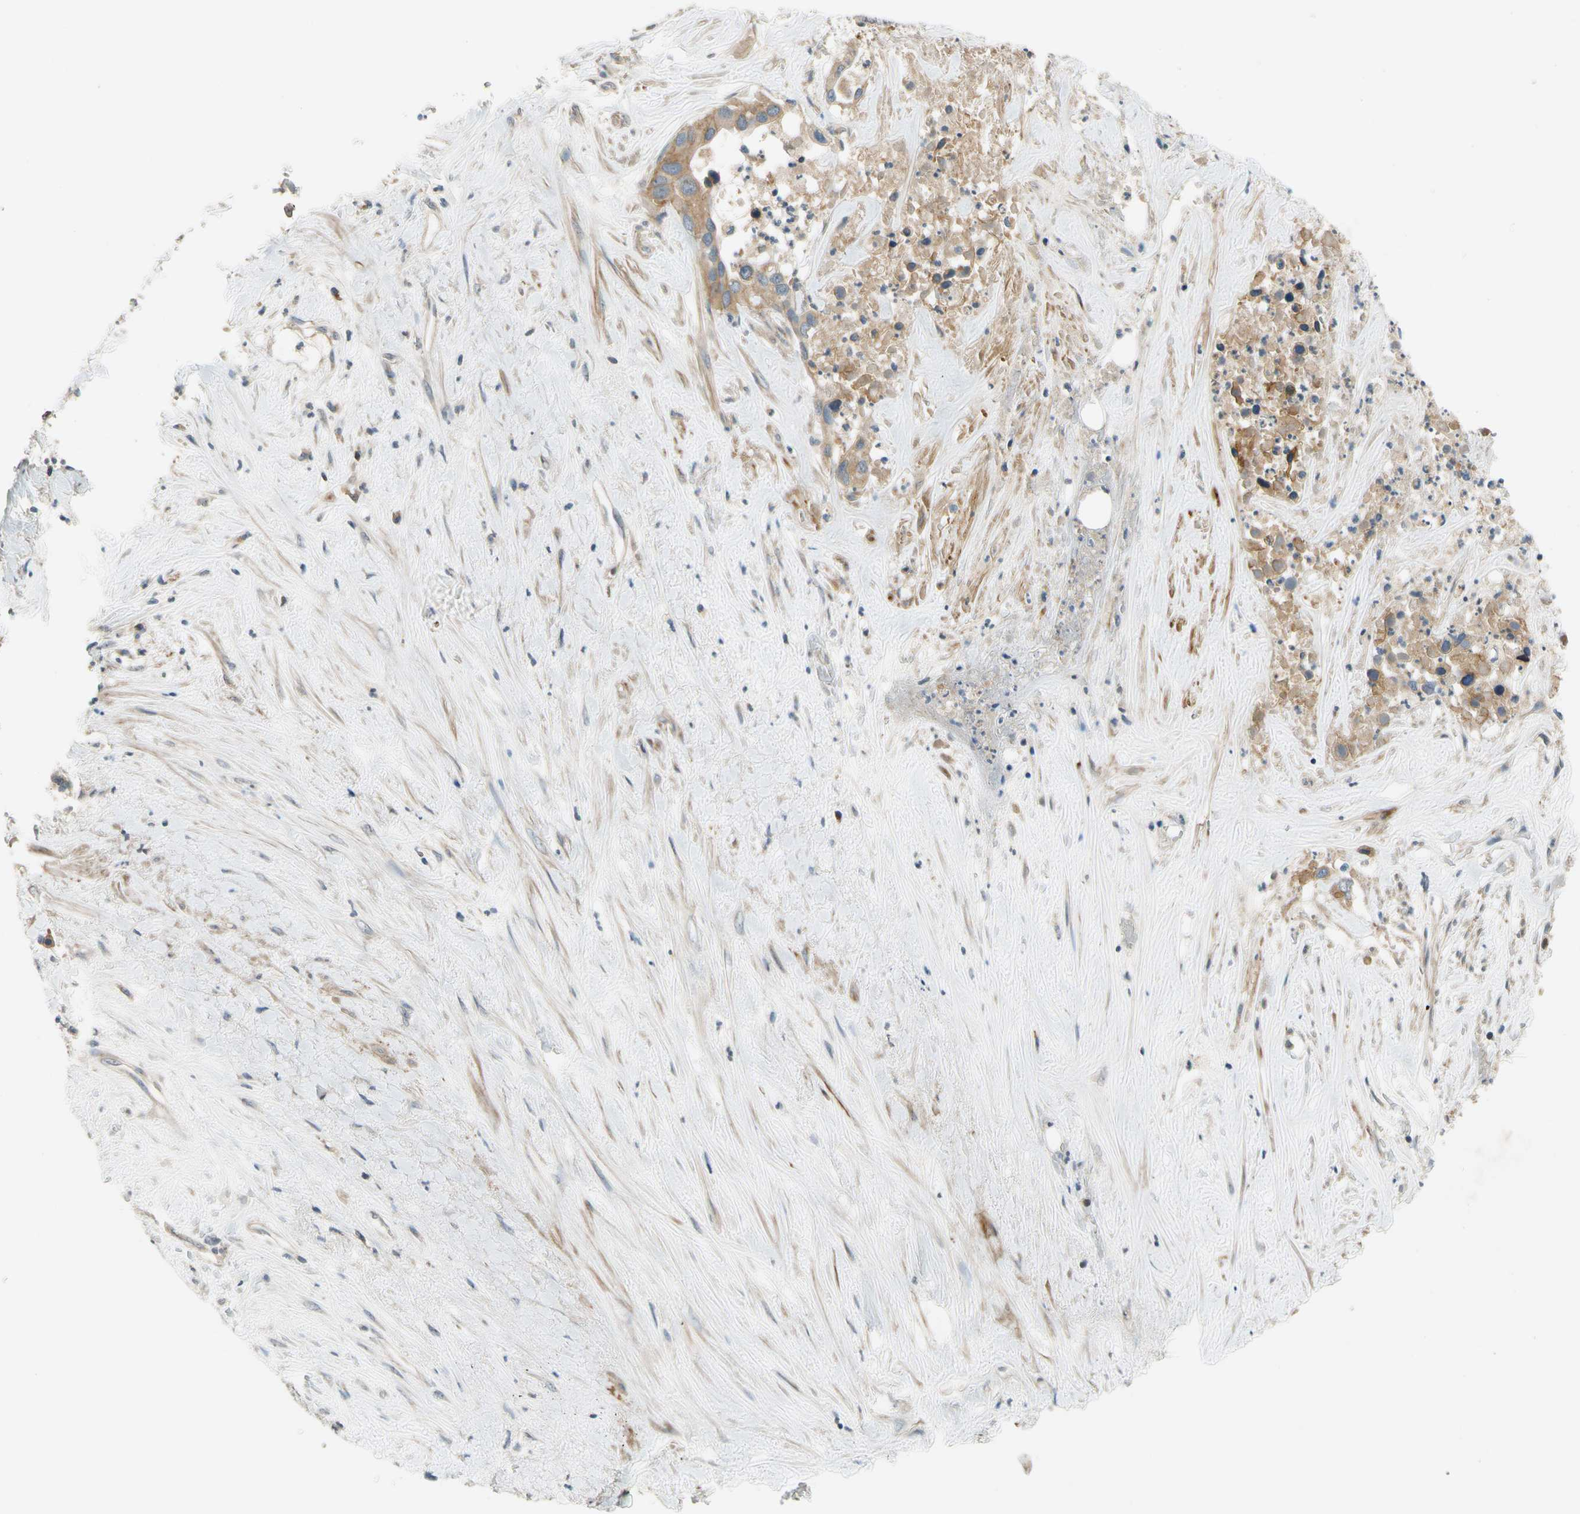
{"staining": {"intensity": "moderate", "quantity": ">75%", "location": "cytoplasmic/membranous"}, "tissue": "liver cancer", "cell_type": "Tumor cells", "image_type": "cancer", "snomed": [{"axis": "morphology", "description": "Cholangiocarcinoma"}, {"axis": "topography", "description": "Liver"}], "caption": "Tumor cells show medium levels of moderate cytoplasmic/membranous staining in about >75% of cells in liver cancer. (brown staining indicates protein expression, while blue staining denotes nuclei).", "gene": "MST1R", "patient": {"sex": "female", "age": 65}}